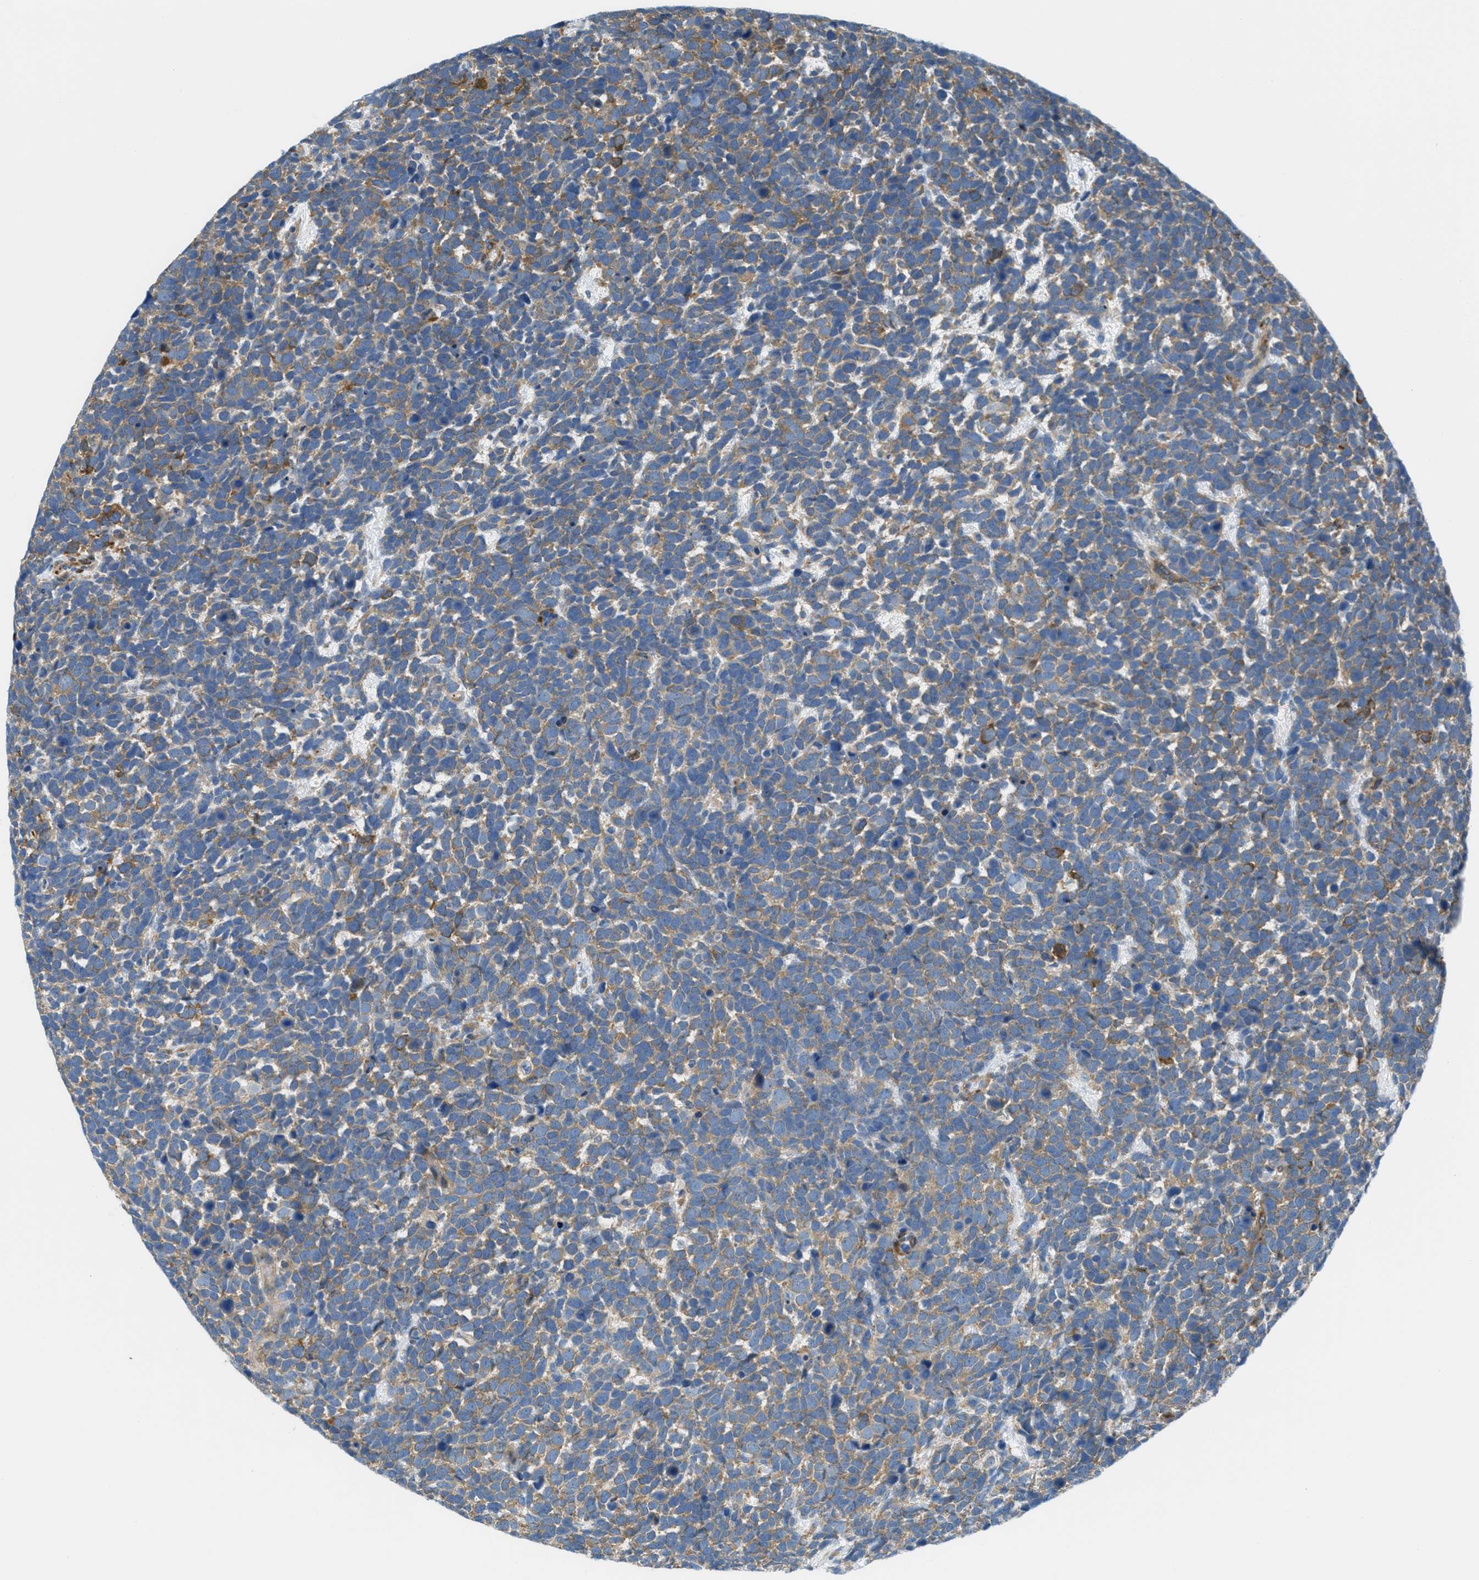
{"staining": {"intensity": "moderate", "quantity": ">75%", "location": "cytoplasmic/membranous"}, "tissue": "urothelial cancer", "cell_type": "Tumor cells", "image_type": "cancer", "snomed": [{"axis": "morphology", "description": "Urothelial carcinoma, High grade"}, {"axis": "topography", "description": "Urinary bladder"}], "caption": "Urothelial carcinoma (high-grade) stained with a brown dye exhibits moderate cytoplasmic/membranous positive expression in about >75% of tumor cells.", "gene": "MAPRE2", "patient": {"sex": "female", "age": 82}}